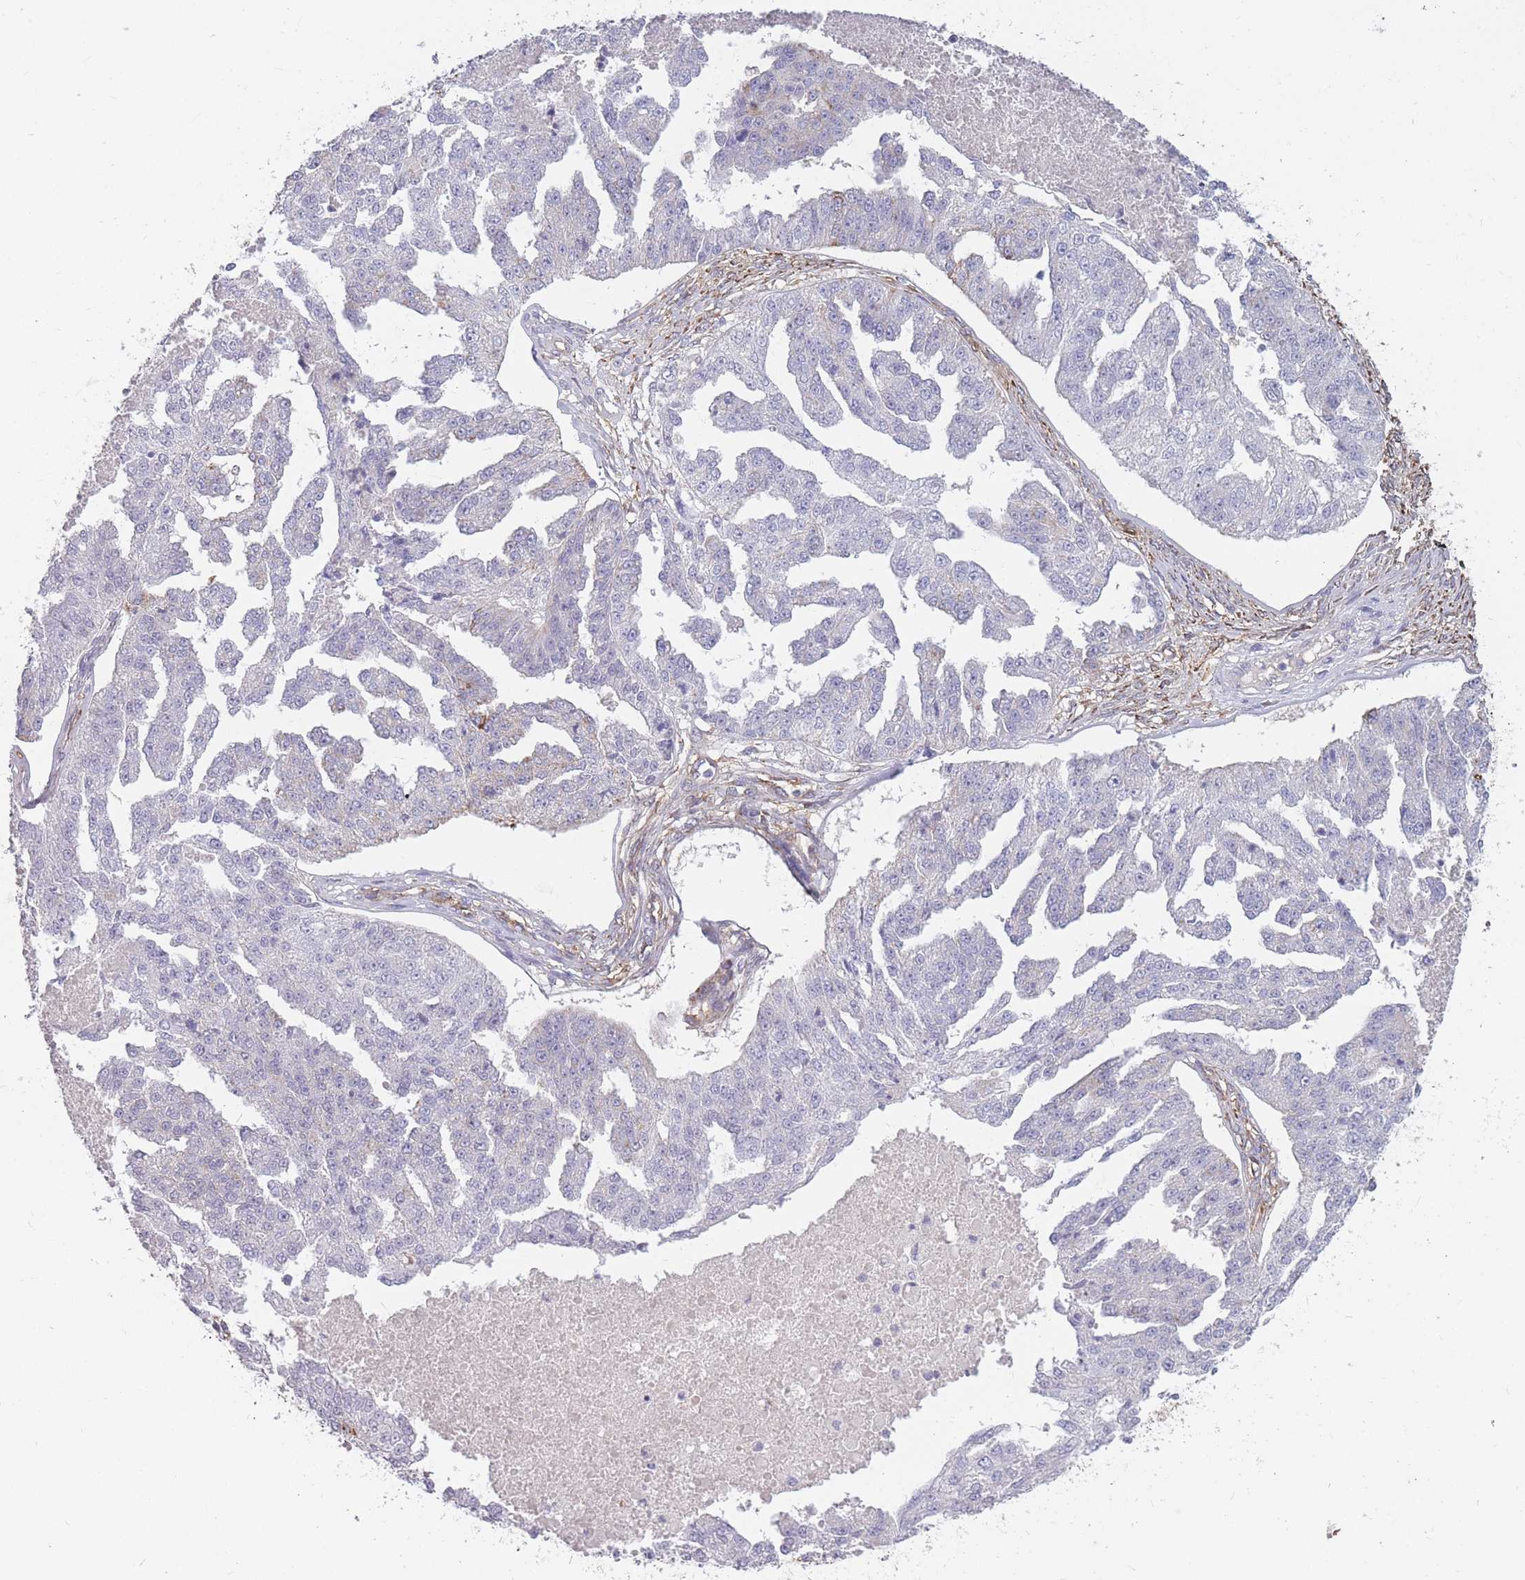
{"staining": {"intensity": "moderate", "quantity": "<25%", "location": "cytoplasmic/membranous"}, "tissue": "ovarian cancer", "cell_type": "Tumor cells", "image_type": "cancer", "snomed": [{"axis": "morphology", "description": "Cystadenocarcinoma, serous, NOS"}, {"axis": "topography", "description": "Ovary"}], "caption": "Immunohistochemical staining of human ovarian serous cystadenocarcinoma demonstrates low levels of moderate cytoplasmic/membranous protein positivity in approximately <25% of tumor cells. (Brightfield microscopy of DAB IHC at high magnification).", "gene": "GNA11", "patient": {"sex": "female", "age": 58}}